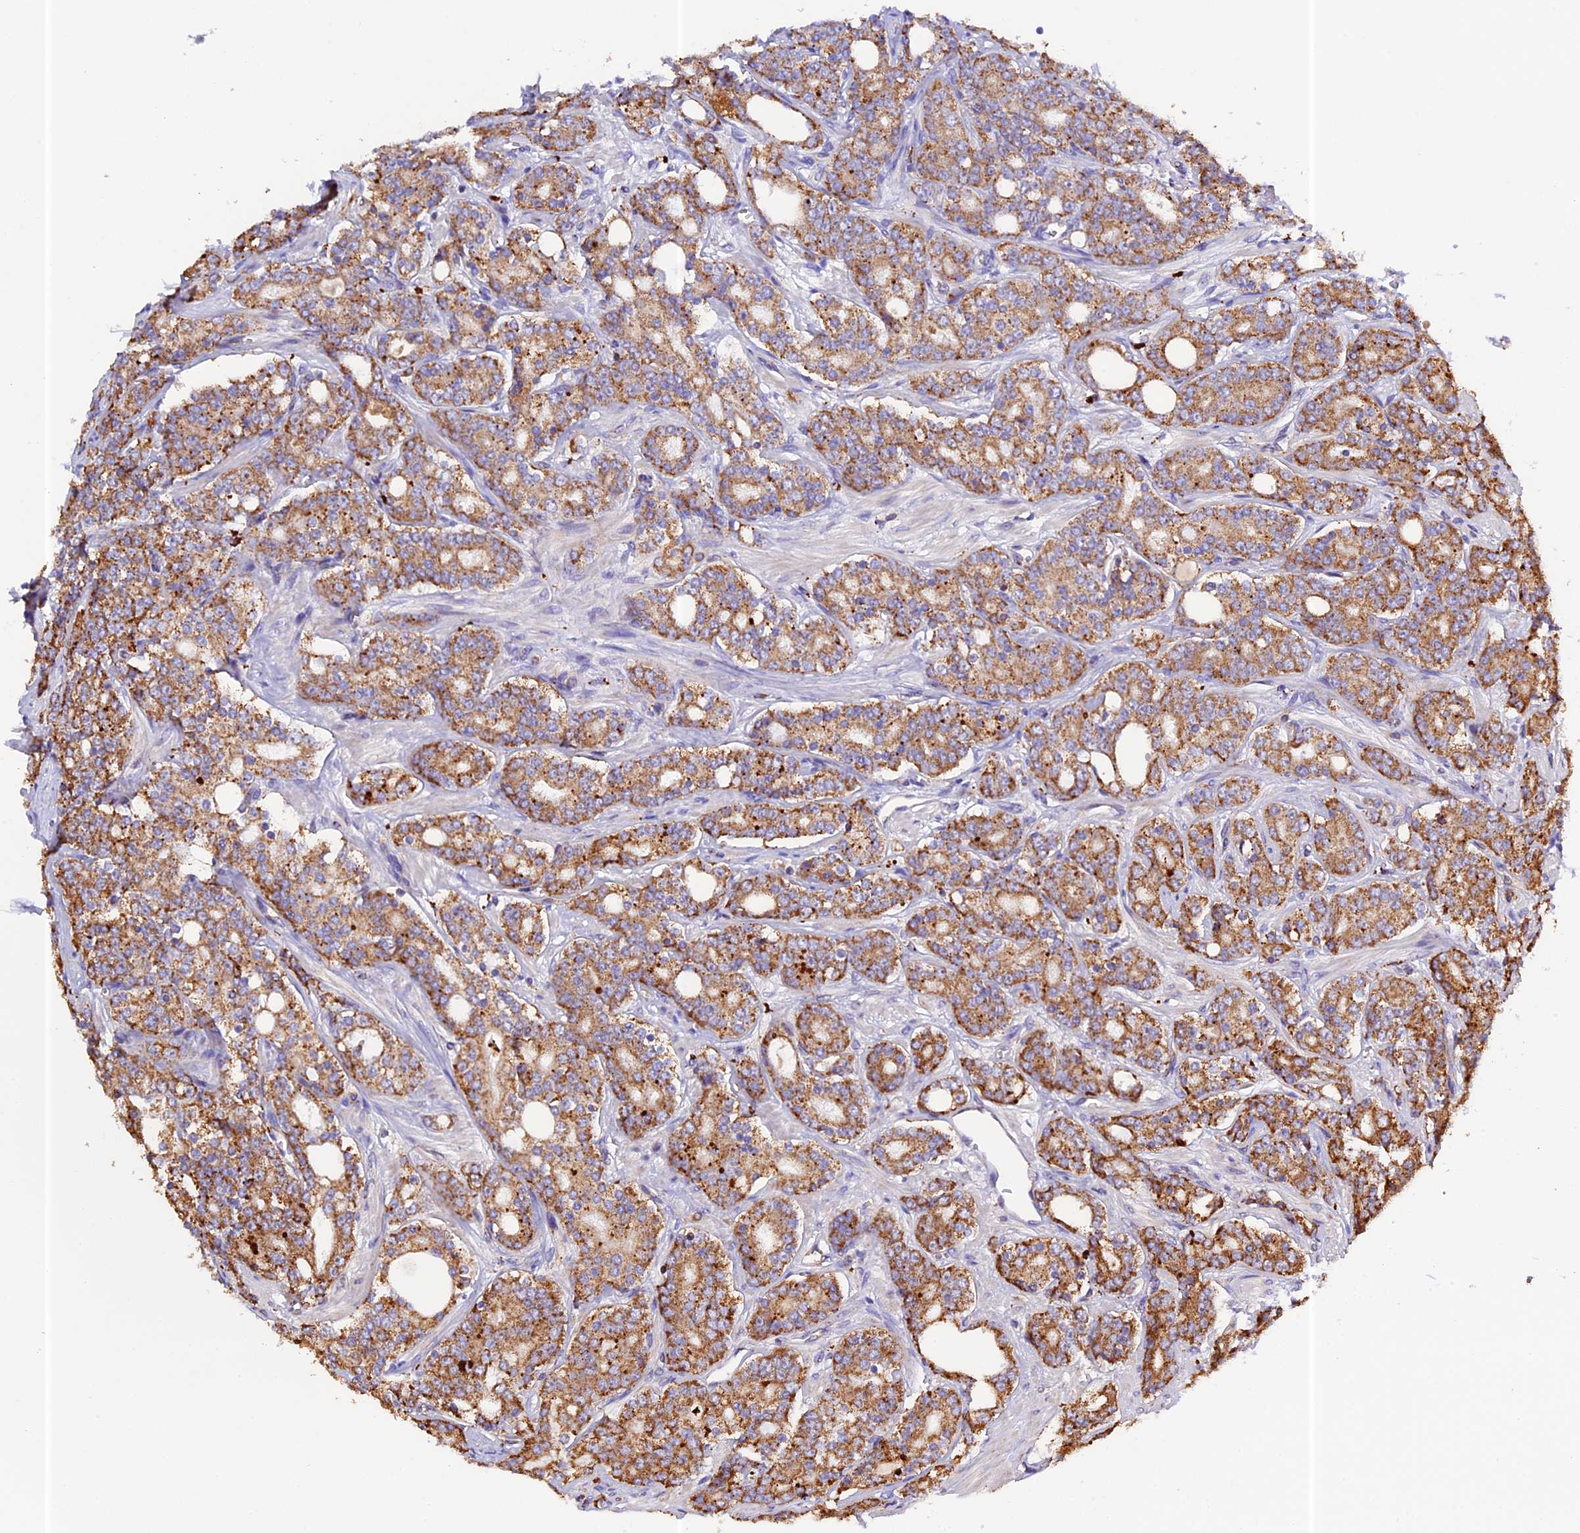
{"staining": {"intensity": "moderate", "quantity": ">75%", "location": "cytoplasmic/membranous"}, "tissue": "prostate cancer", "cell_type": "Tumor cells", "image_type": "cancer", "snomed": [{"axis": "morphology", "description": "Adenocarcinoma, High grade"}, {"axis": "topography", "description": "Prostate"}], "caption": "An IHC micrograph of tumor tissue is shown. Protein staining in brown shows moderate cytoplasmic/membranous positivity in prostate cancer within tumor cells.", "gene": "METTL22", "patient": {"sex": "male", "age": 62}}